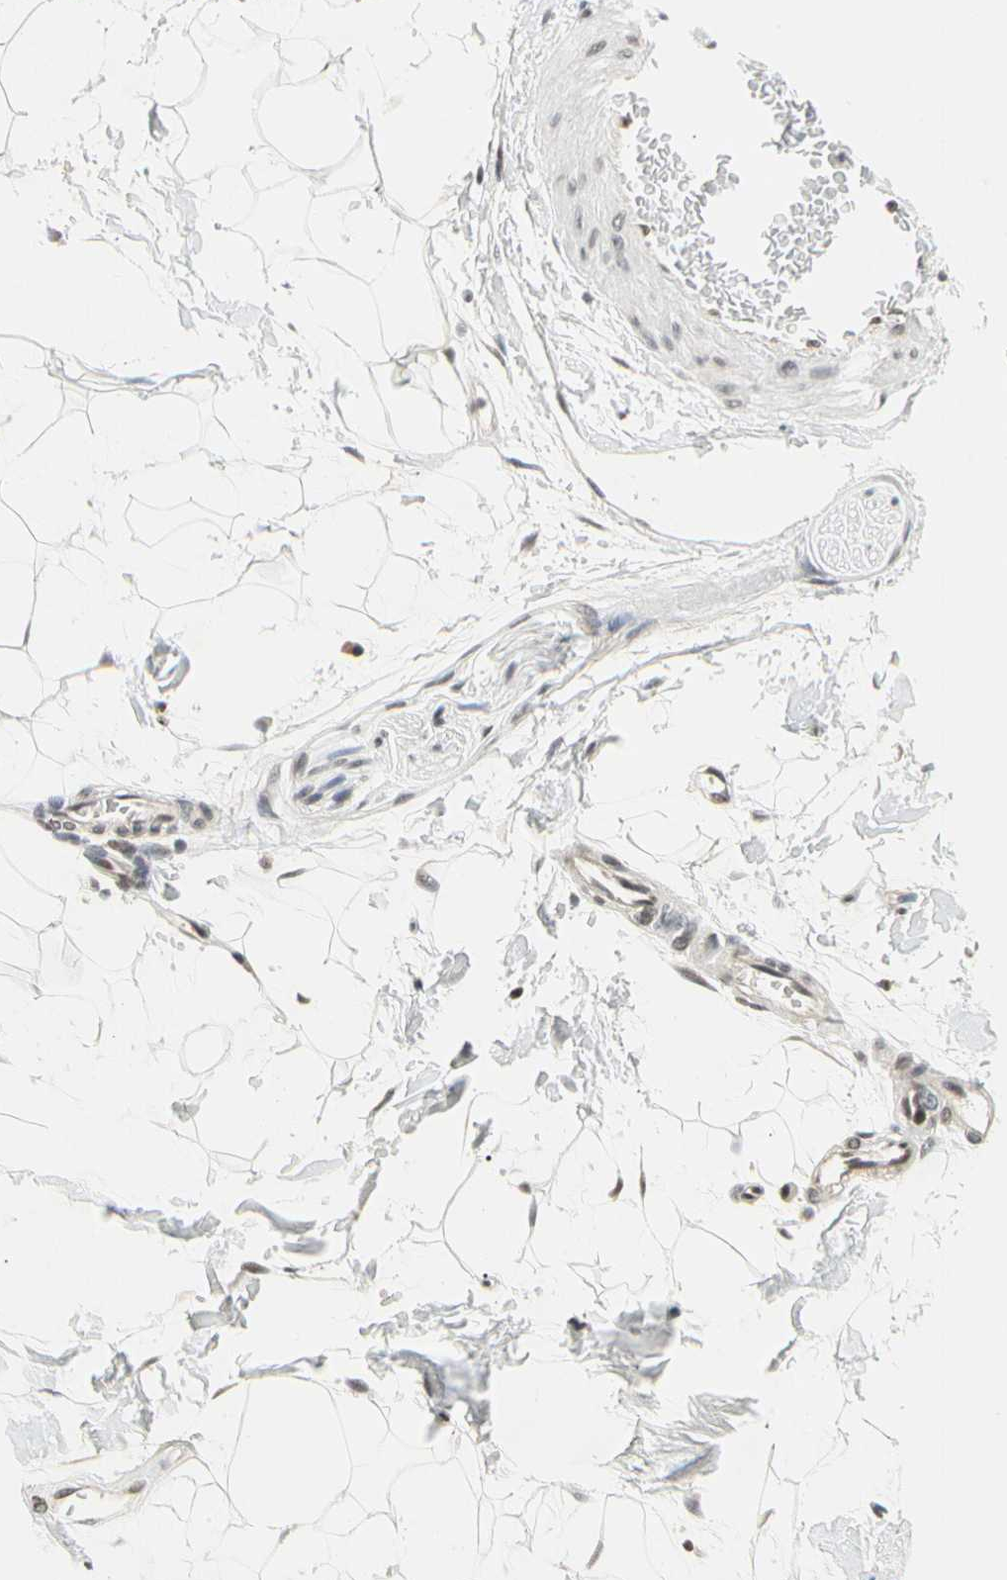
{"staining": {"intensity": "moderate", "quantity": ">75%", "location": "nuclear"}, "tissue": "adipose tissue", "cell_type": "Adipocytes", "image_type": "normal", "snomed": [{"axis": "morphology", "description": "Normal tissue, NOS"}, {"axis": "topography", "description": "Soft tissue"}], "caption": "The immunohistochemical stain labels moderate nuclear staining in adipocytes of unremarkable adipose tissue. Nuclei are stained in blue.", "gene": "ZSCAN16", "patient": {"sex": "male", "age": 72}}